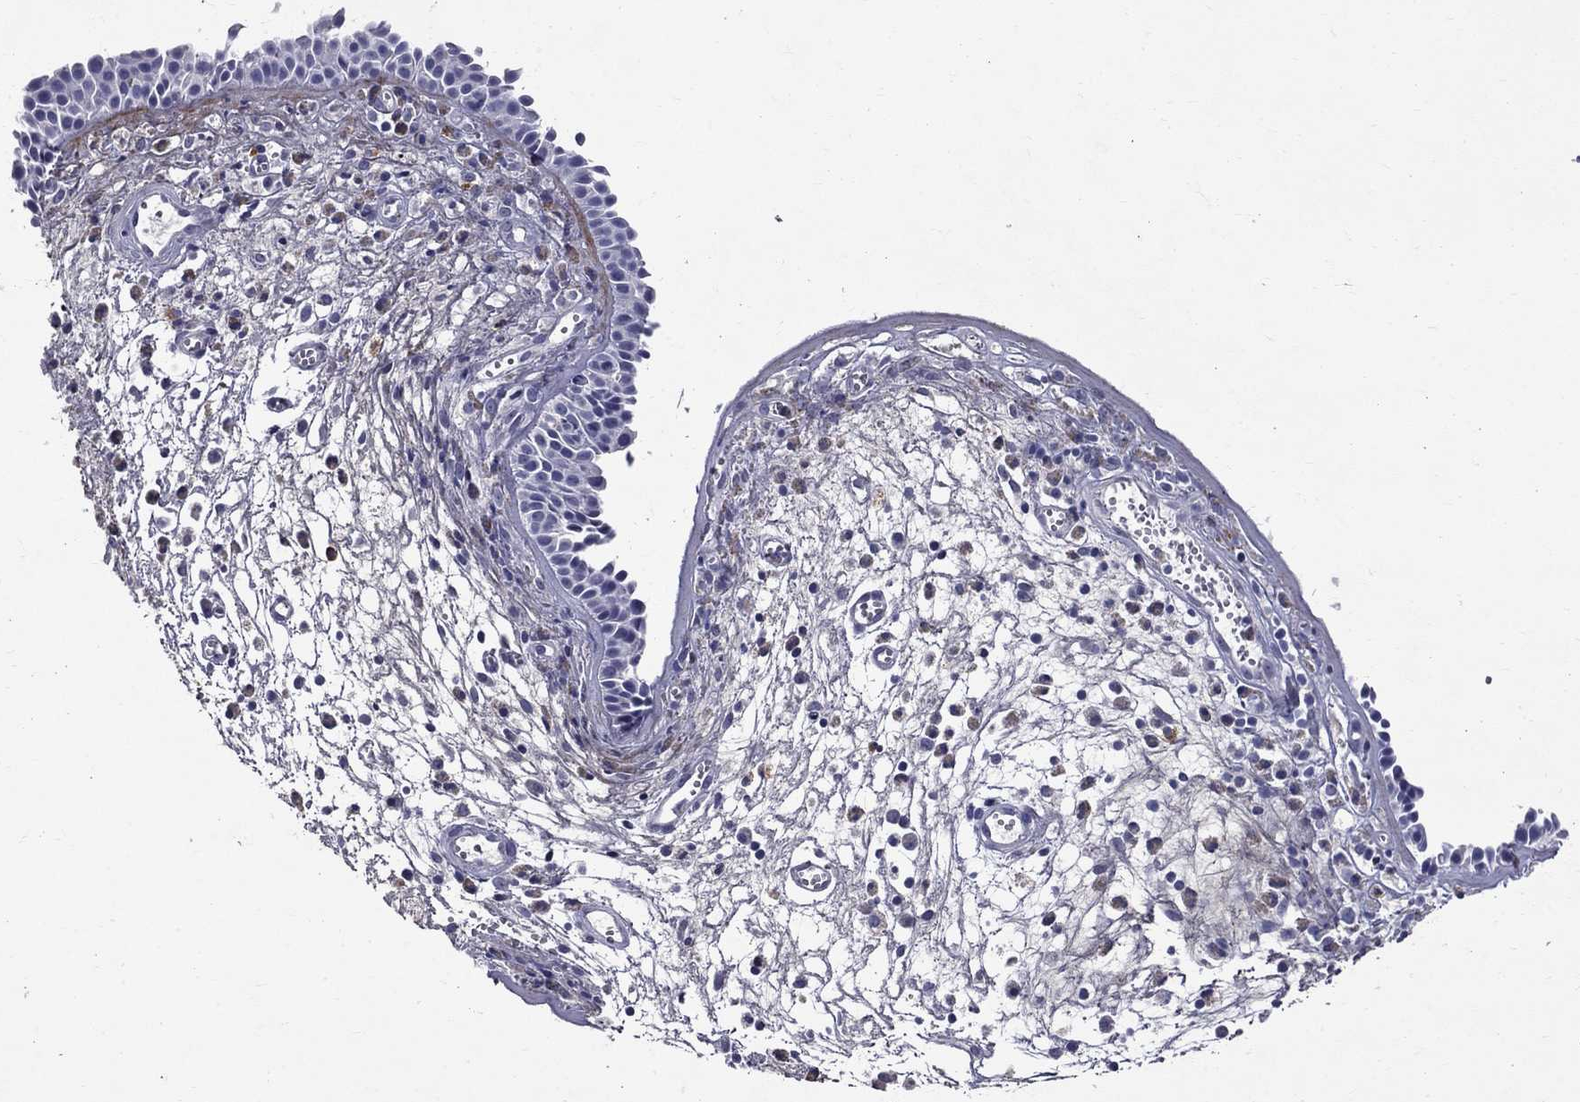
{"staining": {"intensity": "negative", "quantity": "none", "location": "none"}, "tissue": "nasopharynx", "cell_type": "Respiratory epithelial cells", "image_type": "normal", "snomed": [{"axis": "morphology", "description": "Normal tissue, NOS"}, {"axis": "topography", "description": "Nasopharynx"}], "caption": "Respiratory epithelial cells are negative for brown protein staining in benign nasopharynx. (Brightfield microscopy of DAB immunohistochemistry at high magnification).", "gene": "STAB2", "patient": {"sex": "male", "age": 83}}